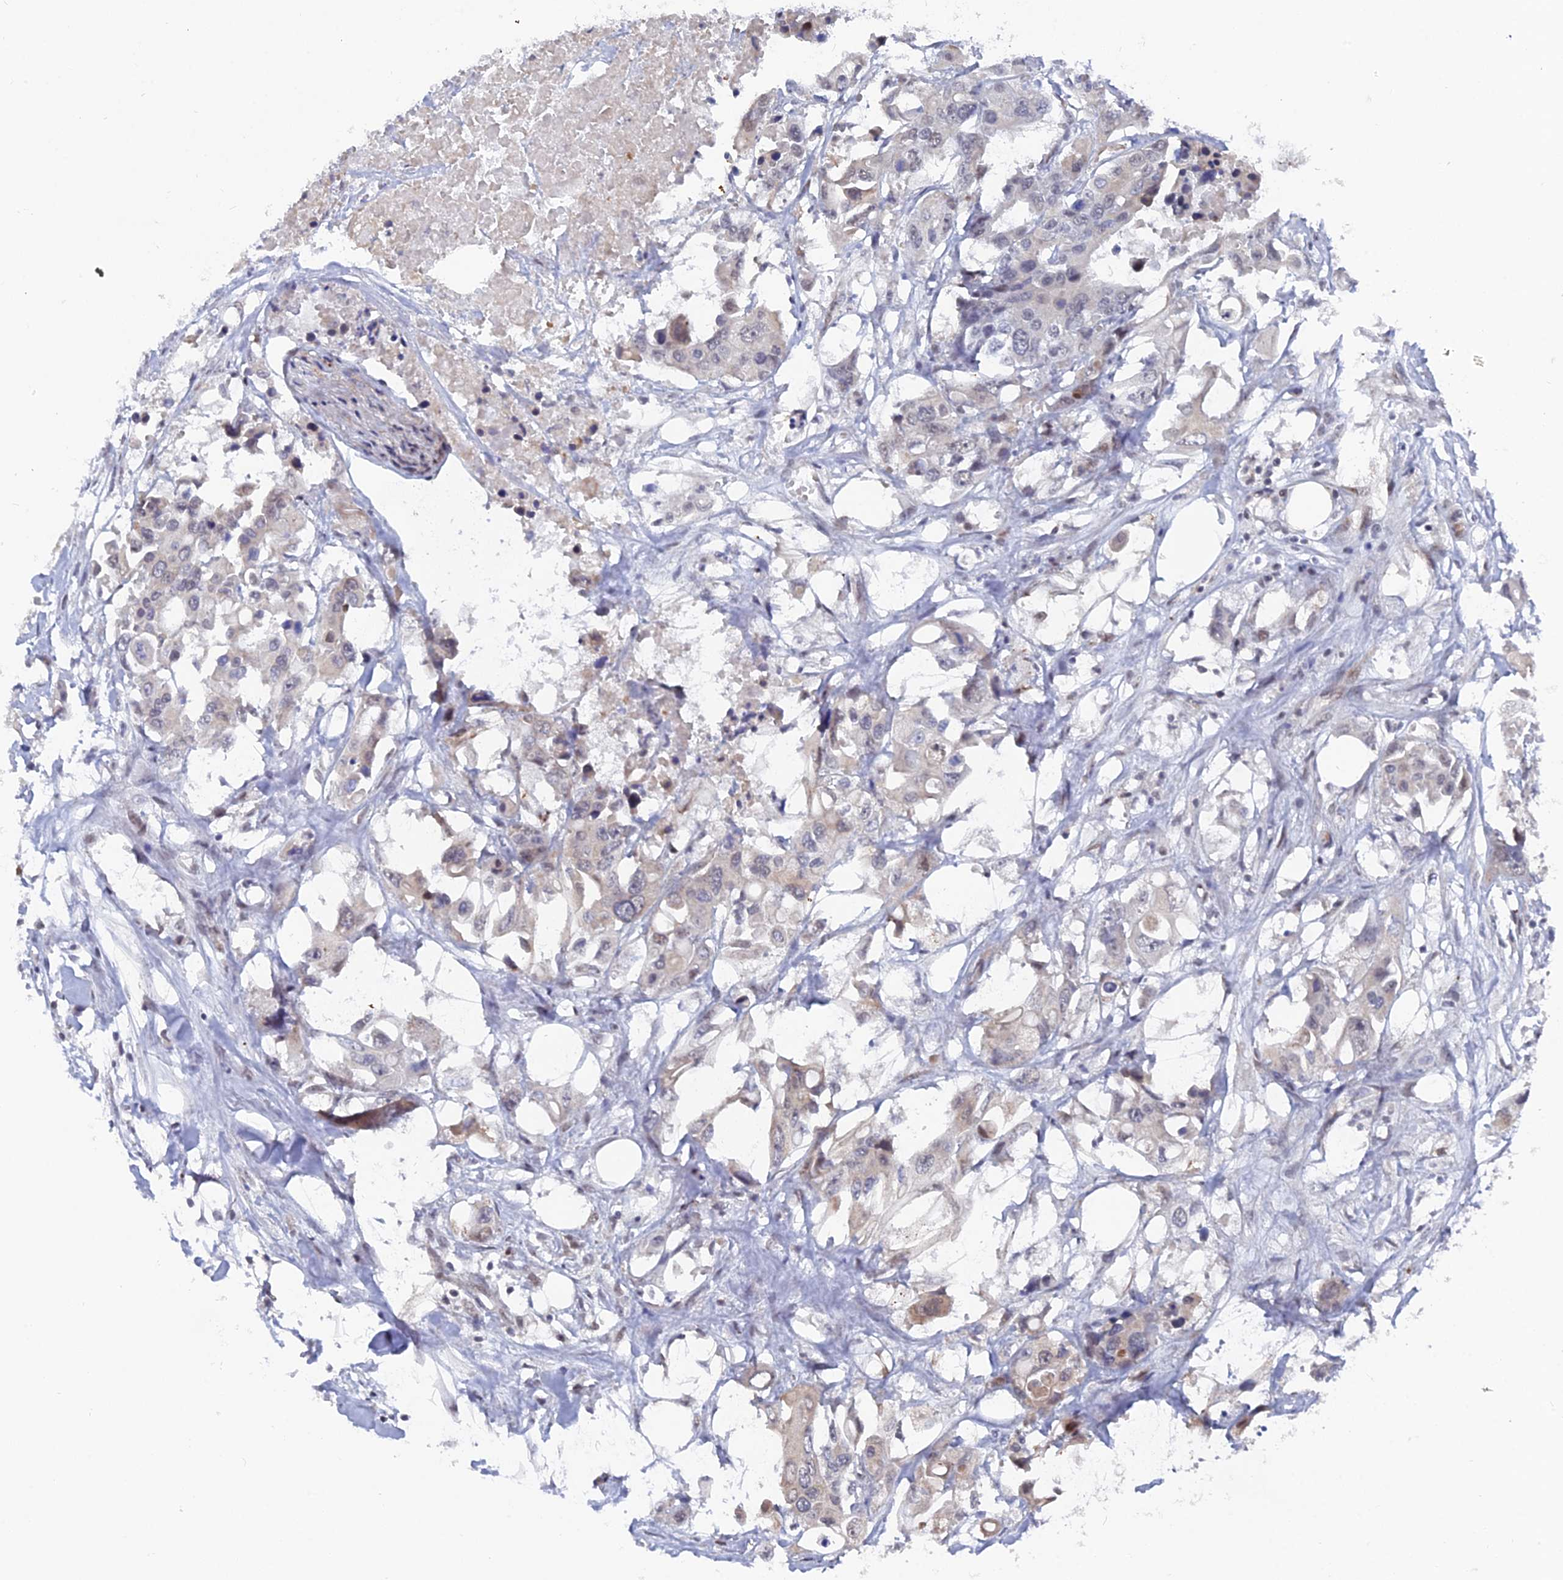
{"staining": {"intensity": "weak", "quantity": "<25%", "location": "cytoplasmic/membranous"}, "tissue": "colorectal cancer", "cell_type": "Tumor cells", "image_type": "cancer", "snomed": [{"axis": "morphology", "description": "Adenocarcinoma, NOS"}, {"axis": "topography", "description": "Colon"}], "caption": "Immunohistochemistry micrograph of neoplastic tissue: human colorectal cancer stained with DAB (3,3'-diaminobenzidine) demonstrates no significant protein expression in tumor cells.", "gene": "FHIP2A", "patient": {"sex": "male", "age": 77}}